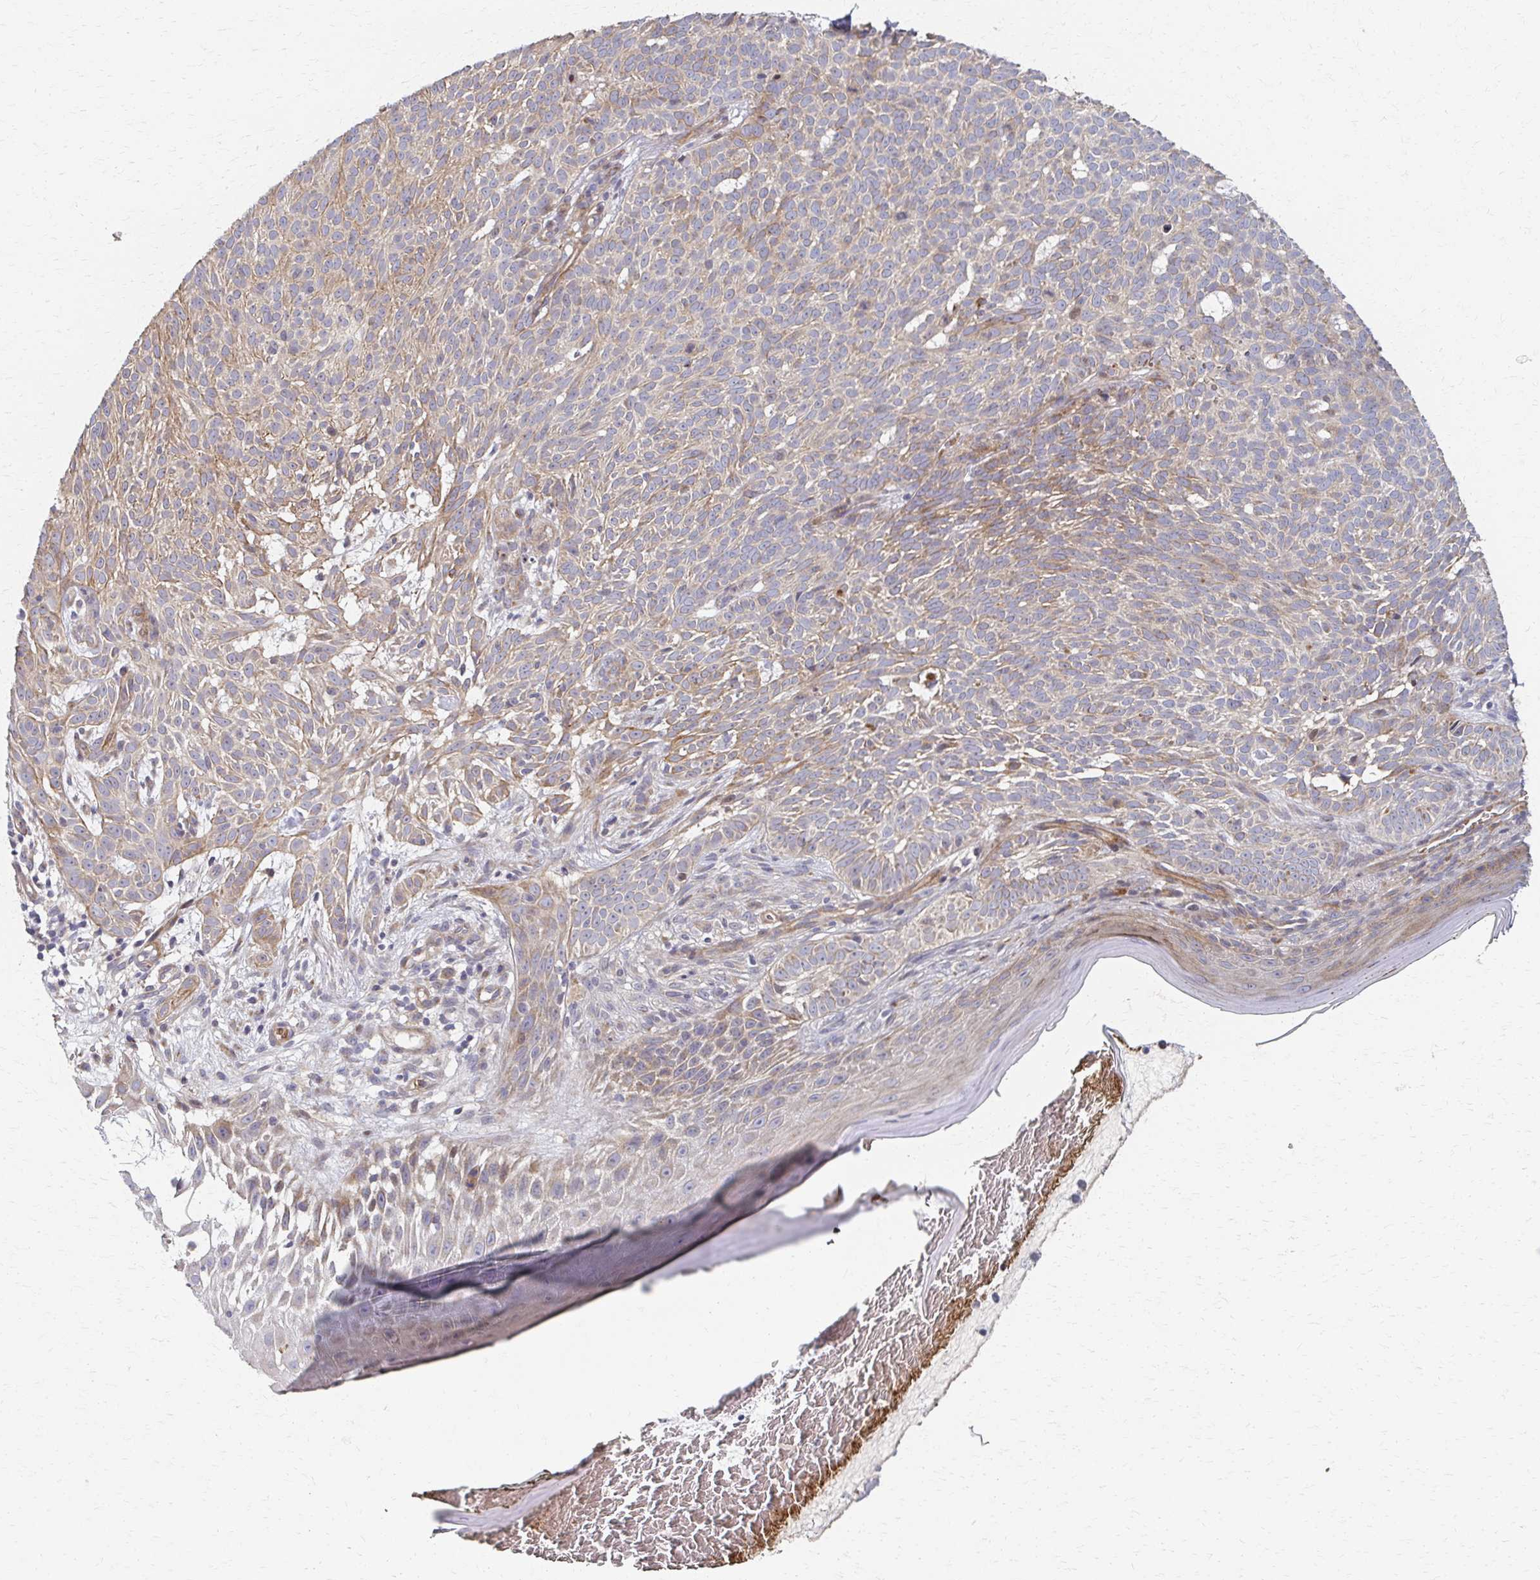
{"staining": {"intensity": "weak", "quantity": "25%-75%", "location": "cytoplasmic/membranous"}, "tissue": "skin cancer", "cell_type": "Tumor cells", "image_type": "cancer", "snomed": [{"axis": "morphology", "description": "Basal cell carcinoma"}, {"axis": "topography", "description": "Skin"}], "caption": "High-magnification brightfield microscopy of skin cancer (basal cell carcinoma) stained with DAB (3,3'-diaminobenzidine) (brown) and counterstained with hematoxylin (blue). tumor cells exhibit weak cytoplasmic/membranous expression is identified in about25%-75% of cells.", "gene": "SKA2", "patient": {"sex": "male", "age": 78}}